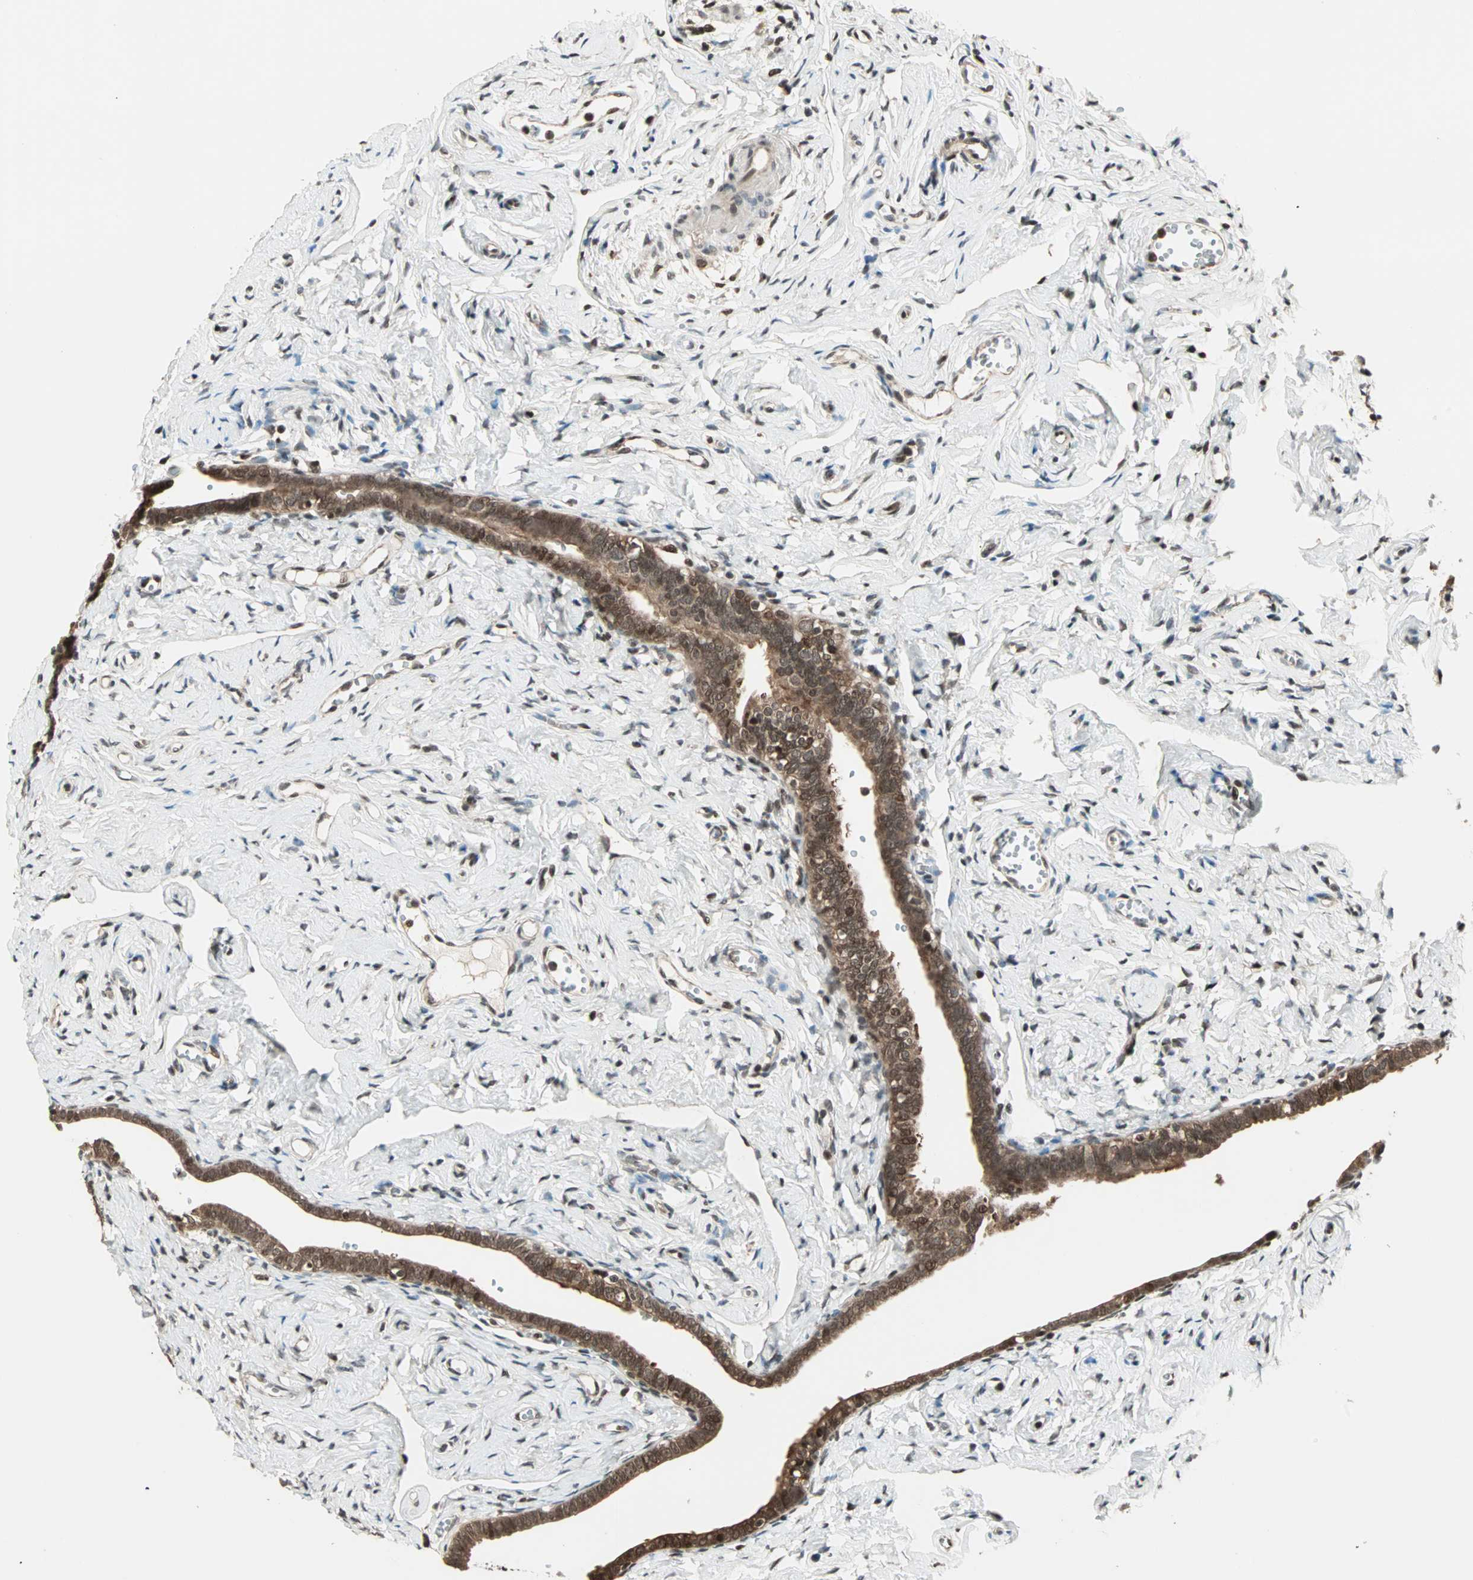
{"staining": {"intensity": "strong", "quantity": ">75%", "location": "cytoplasmic/membranous,nuclear"}, "tissue": "fallopian tube", "cell_type": "Glandular cells", "image_type": "normal", "snomed": [{"axis": "morphology", "description": "Normal tissue, NOS"}, {"axis": "topography", "description": "Fallopian tube"}], "caption": "Human fallopian tube stained with a brown dye demonstrates strong cytoplasmic/membranous,nuclear positive expression in about >75% of glandular cells.", "gene": "ZNF44", "patient": {"sex": "female", "age": 71}}